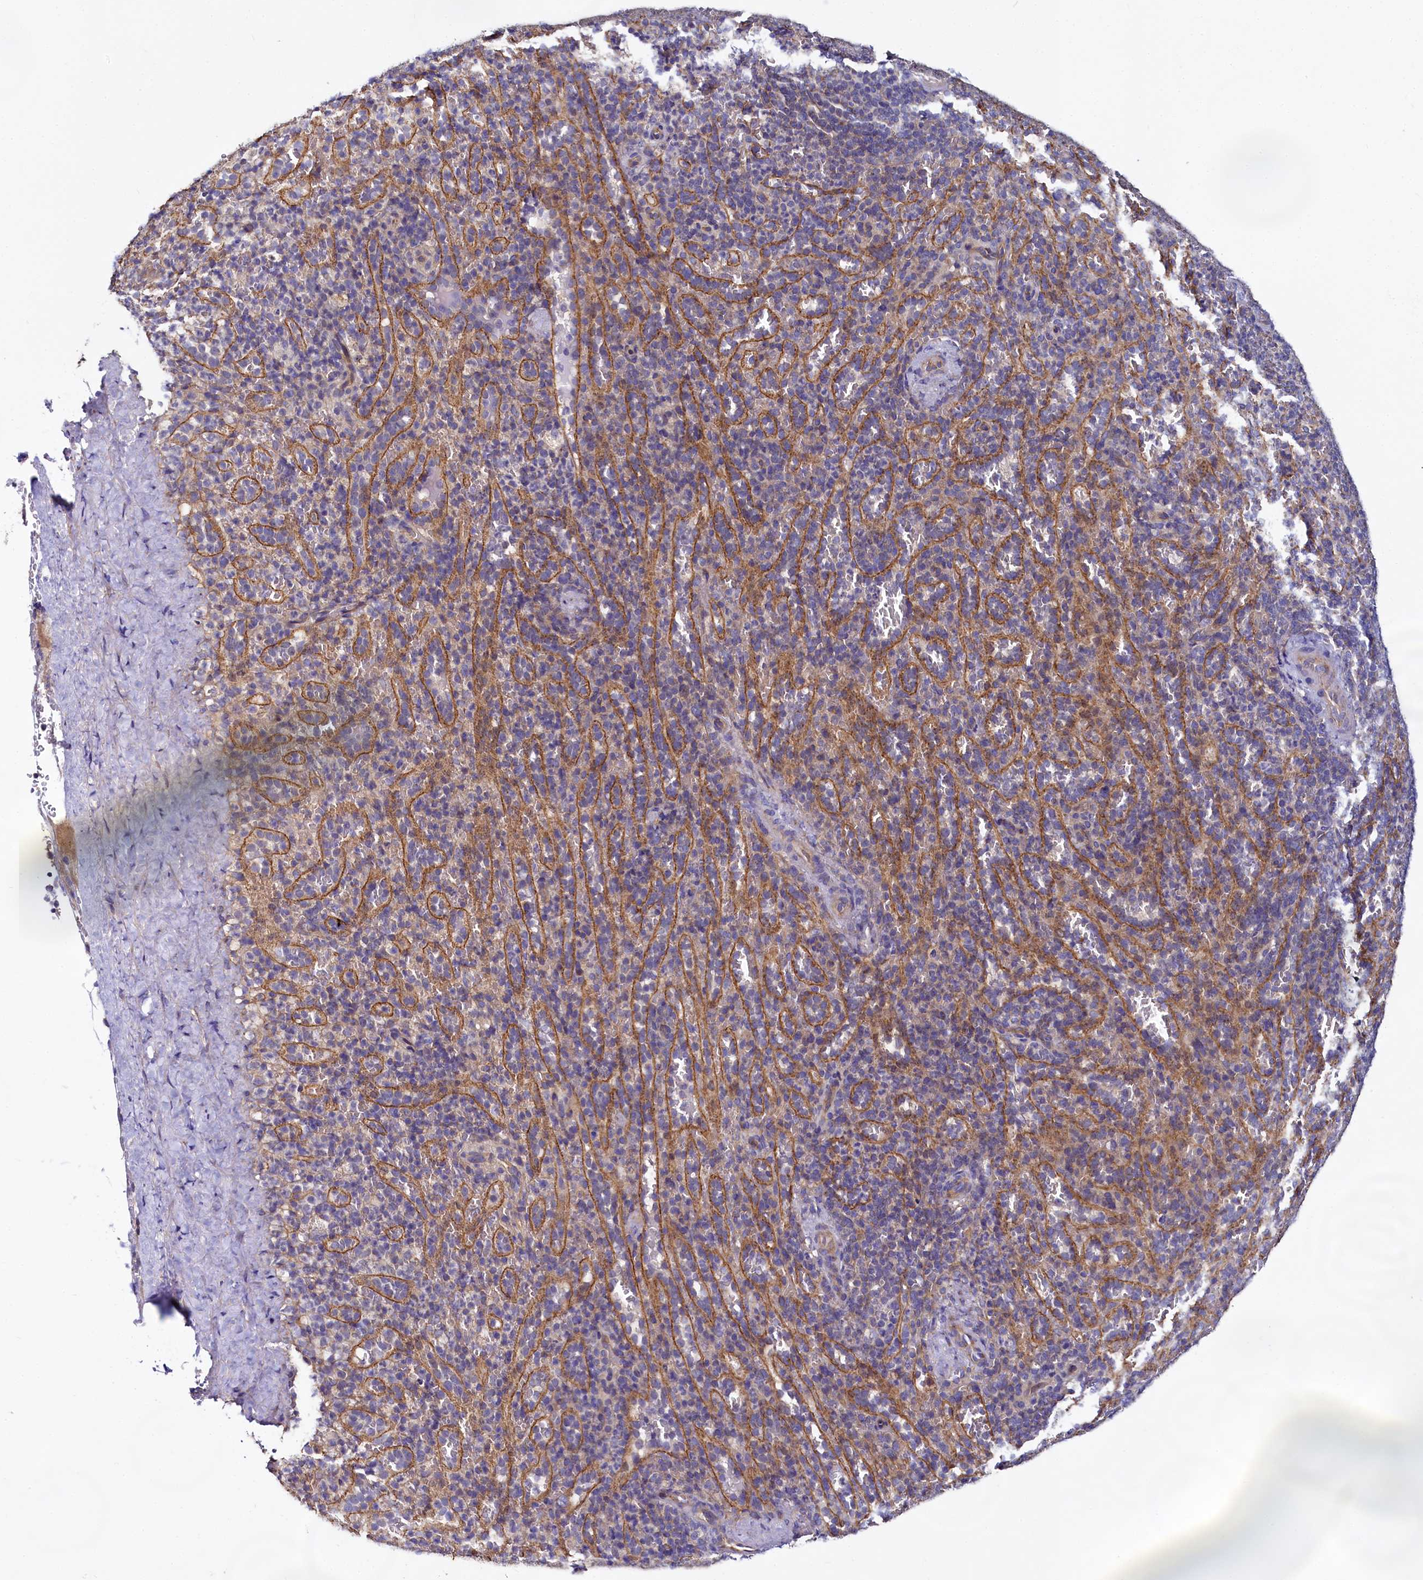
{"staining": {"intensity": "negative", "quantity": "none", "location": "none"}, "tissue": "spleen", "cell_type": "Cells in red pulp", "image_type": "normal", "snomed": [{"axis": "morphology", "description": "Normal tissue, NOS"}, {"axis": "topography", "description": "Spleen"}], "caption": "Protein analysis of unremarkable spleen displays no significant positivity in cells in red pulp.", "gene": "CEP295", "patient": {"sex": "female", "age": 21}}